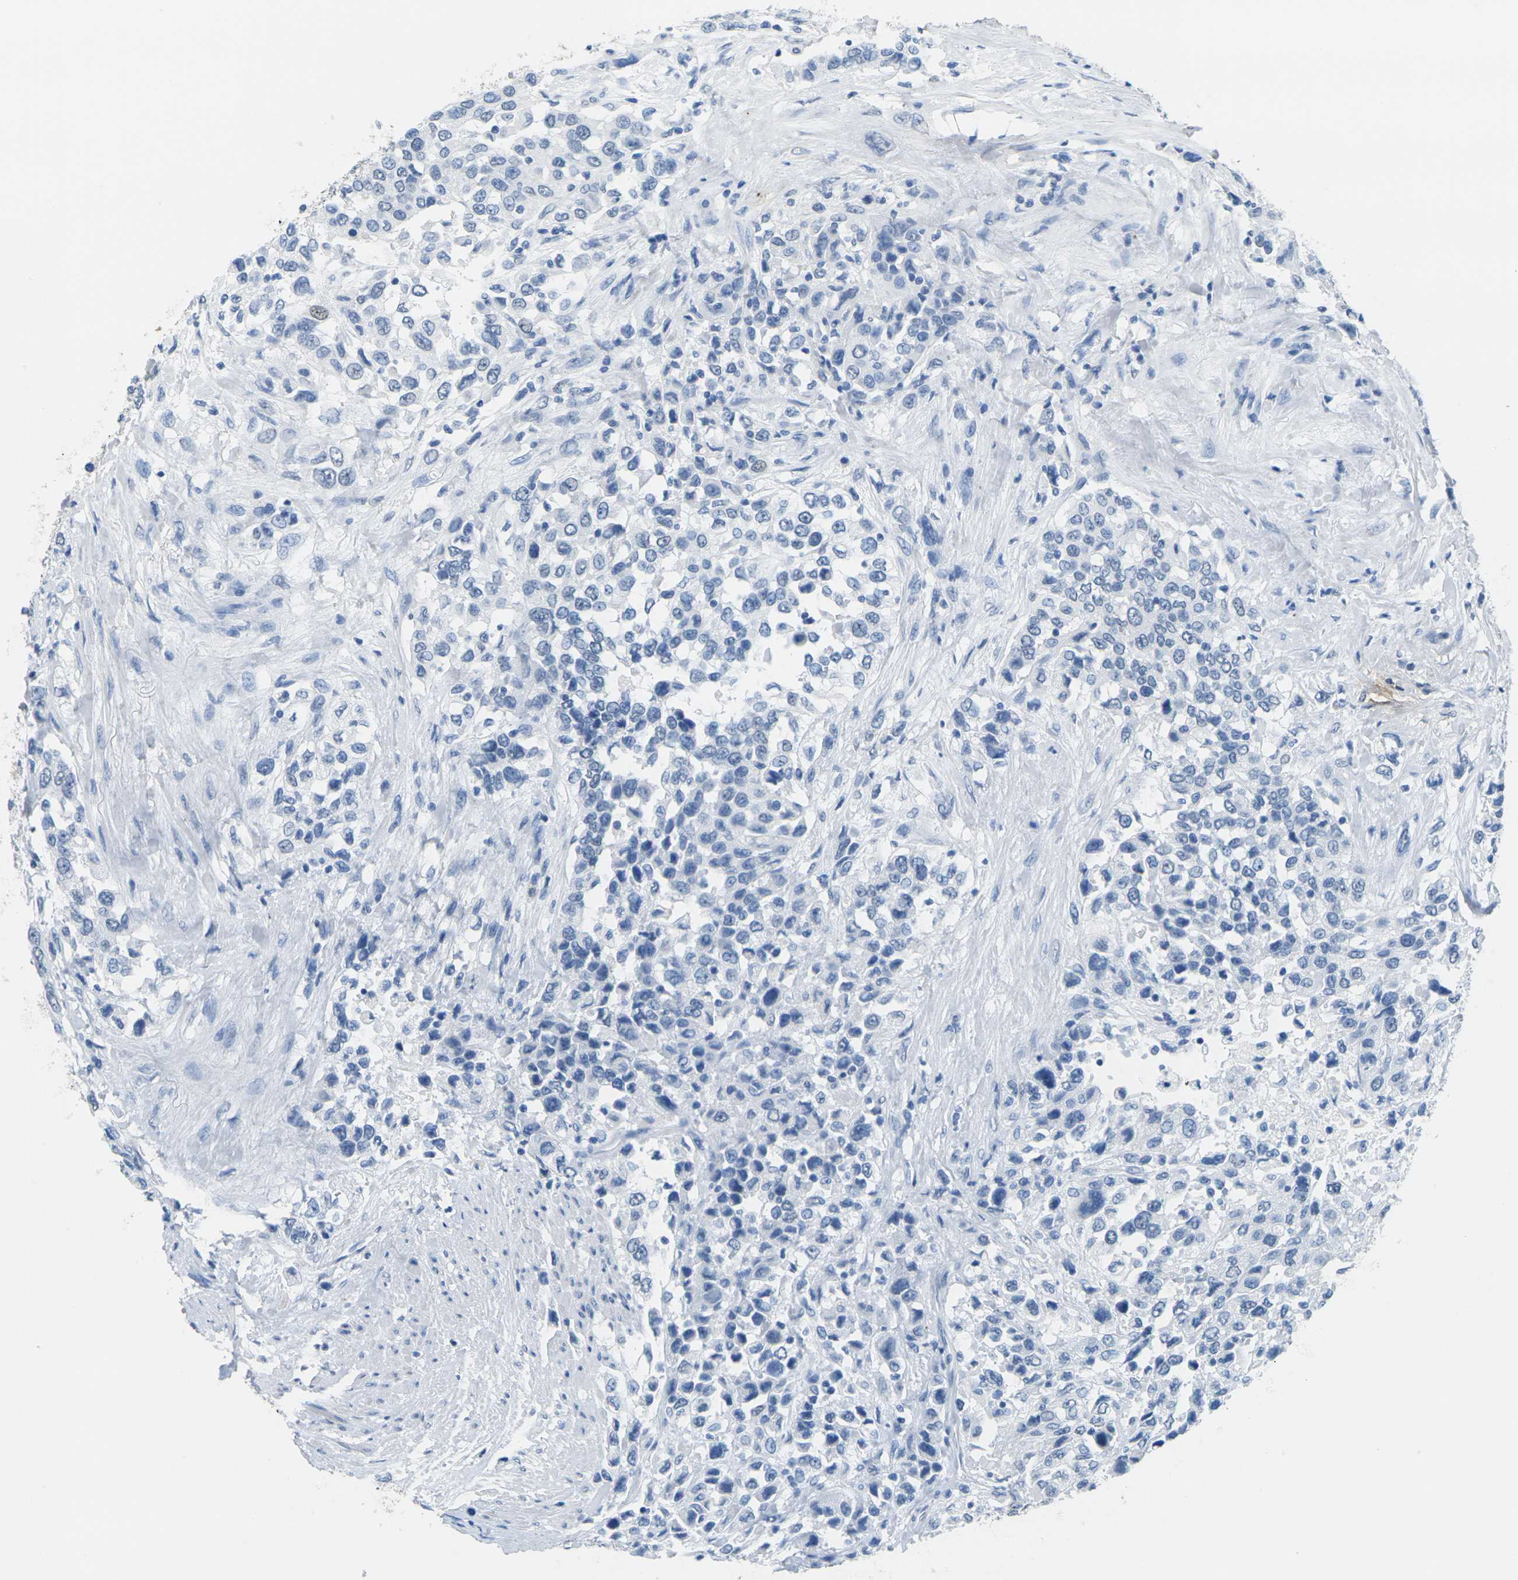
{"staining": {"intensity": "negative", "quantity": "none", "location": "none"}, "tissue": "urothelial cancer", "cell_type": "Tumor cells", "image_type": "cancer", "snomed": [{"axis": "morphology", "description": "Urothelial carcinoma, High grade"}, {"axis": "topography", "description": "Urinary bladder"}], "caption": "High-grade urothelial carcinoma stained for a protein using IHC demonstrates no expression tumor cells.", "gene": "CTAG1A", "patient": {"sex": "female", "age": 80}}